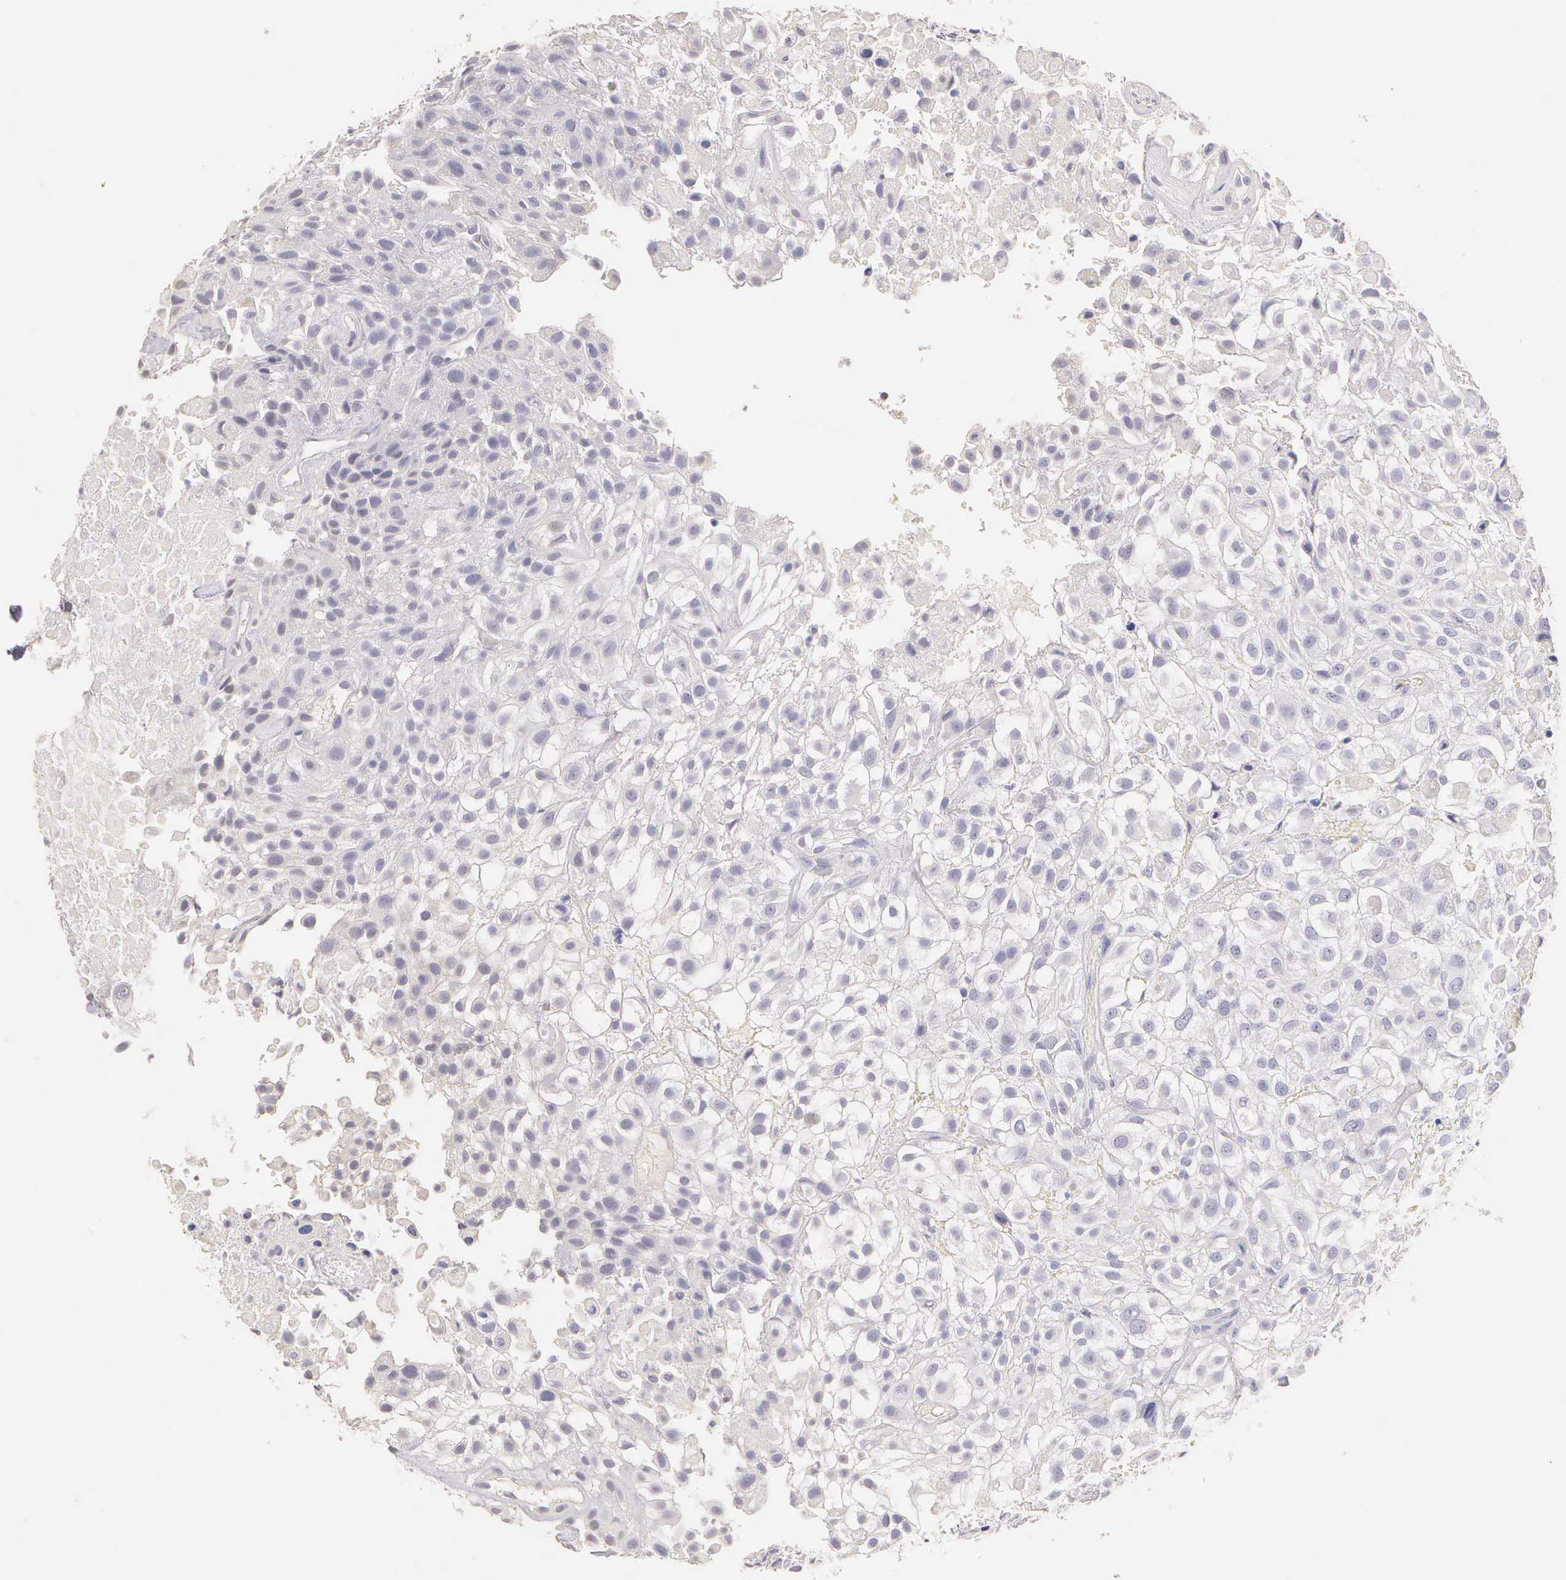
{"staining": {"intensity": "negative", "quantity": "none", "location": "none"}, "tissue": "urothelial cancer", "cell_type": "Tumor cells", "image_type": "cancer", "snomed": [{"axis": "morphology", "description": "Urothelial carcinoma, High grade"}, {"axis": "topography", "description": "Urinary bladder"}], "caption": "Immunohistochemistry photomicrograph of urothelial cancer stained for a protein (brown), which reveals no positivity in tumor cells. The staining was performed using DAB to visualize the protein expression in brown, while the nuclei were stained in blue with hematoxylin (Magnification: 20x).", "gene": "ESR1", "patient": {"sex": "male", "age": 56}}